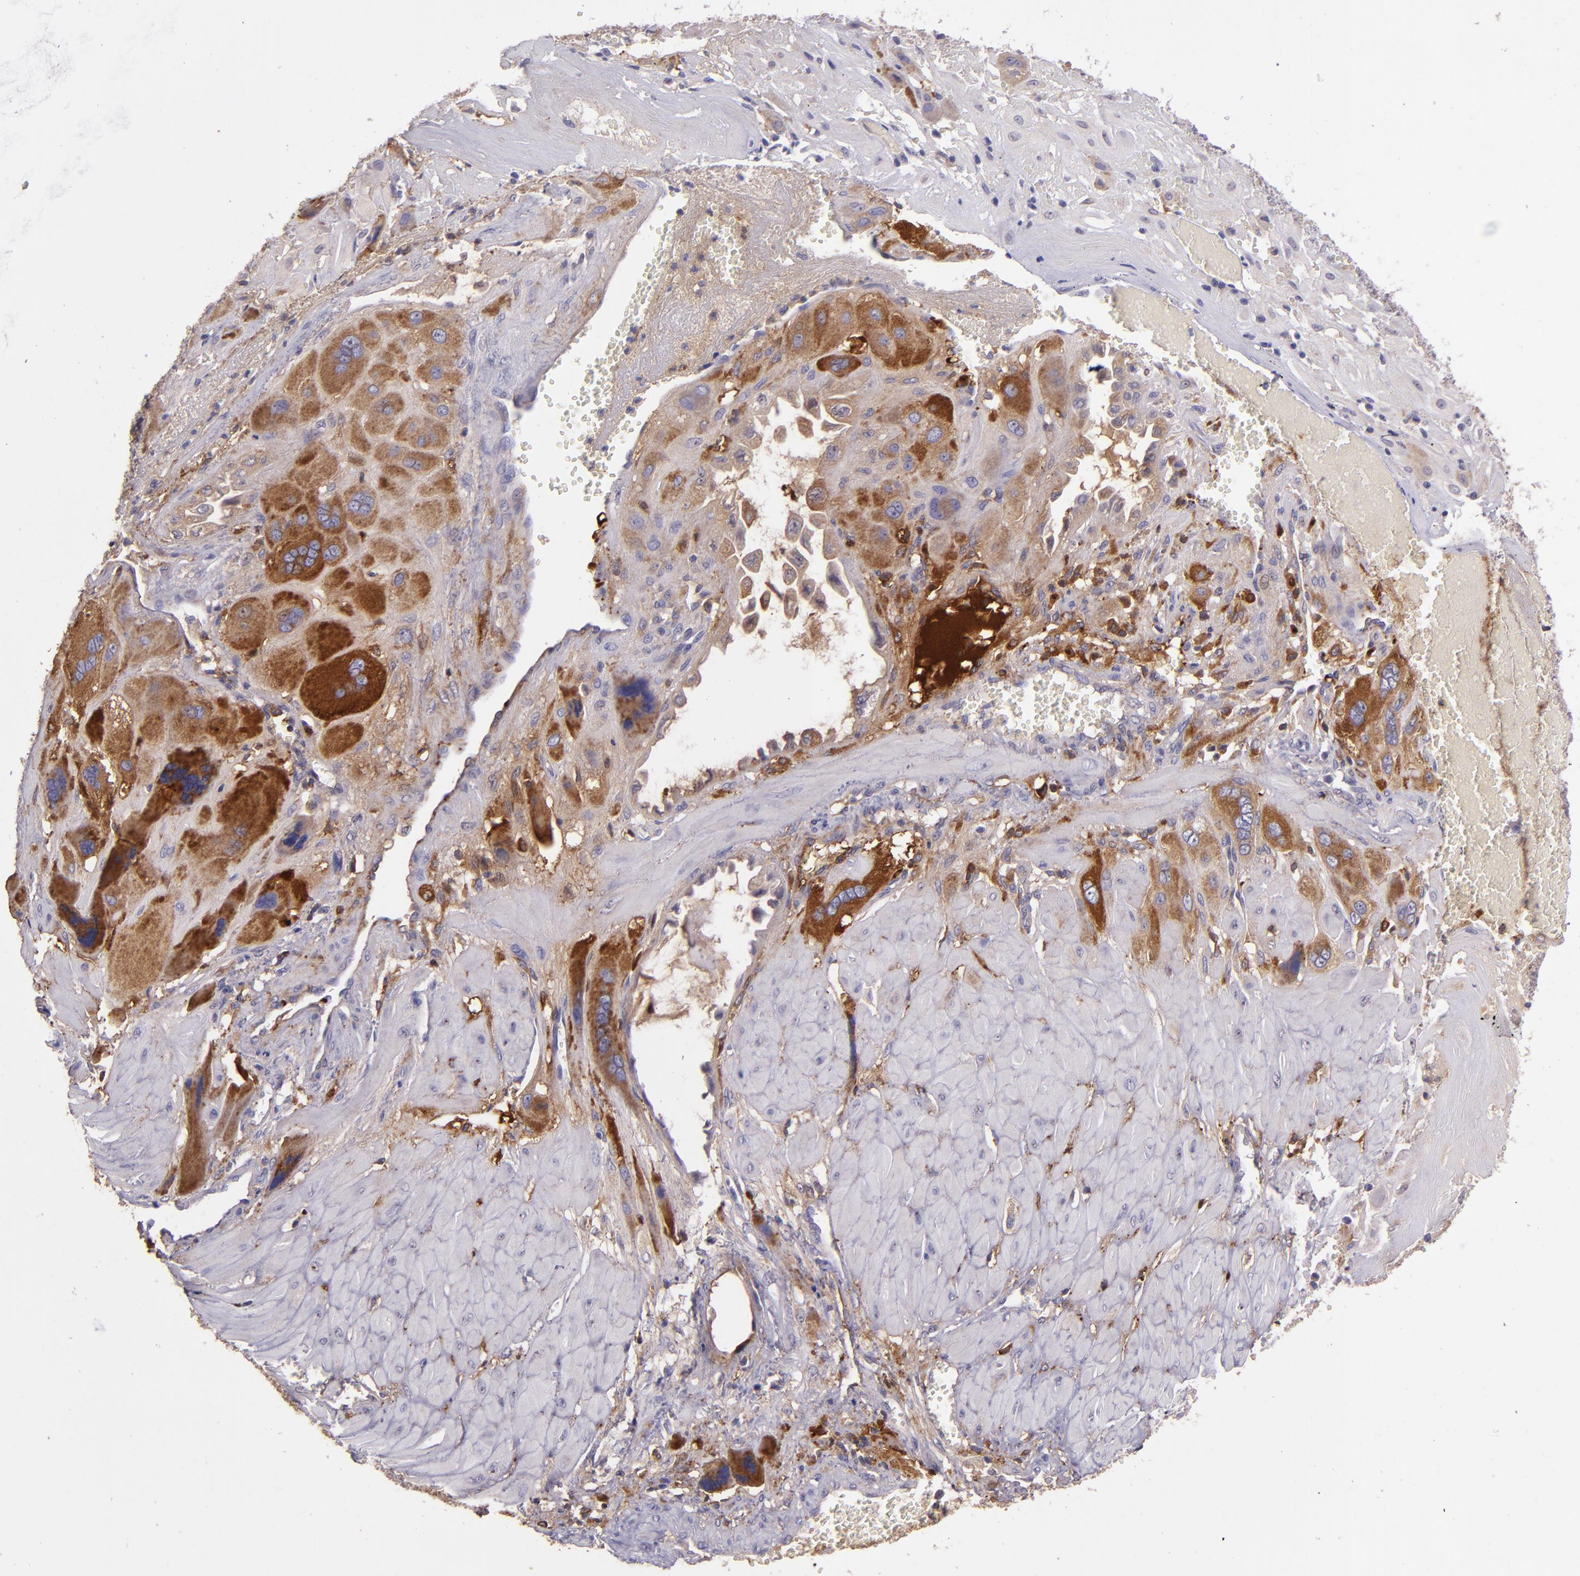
{"staining": {"intensity": "moderate", "quantity": "25%-75%", "location": "cytoplasmic/membranous"}, "tissue": "cervical cancer", "cell_type": "Tumor cells", "image_type": "cancer", "snomed": [{"axis": "morphology", "description": "Squamous cell carcinoma, NOS"}, {"axis": "topography", "description": "Cervix"}], "caption": "Protein staining reveals moderate cytoplasmic/membranous expression in approximately 25%-75% of tumor cells in cervical cancer (squamous cell carcinoma). The protein is stained brown, and the nuclei are stained in blue (DAB (3,3'-diaminobenzidine) IHC with brightfield microscopy, high magnification).", "gene": "PAPPA", "patient": {"sex": "female", "age": 34}}